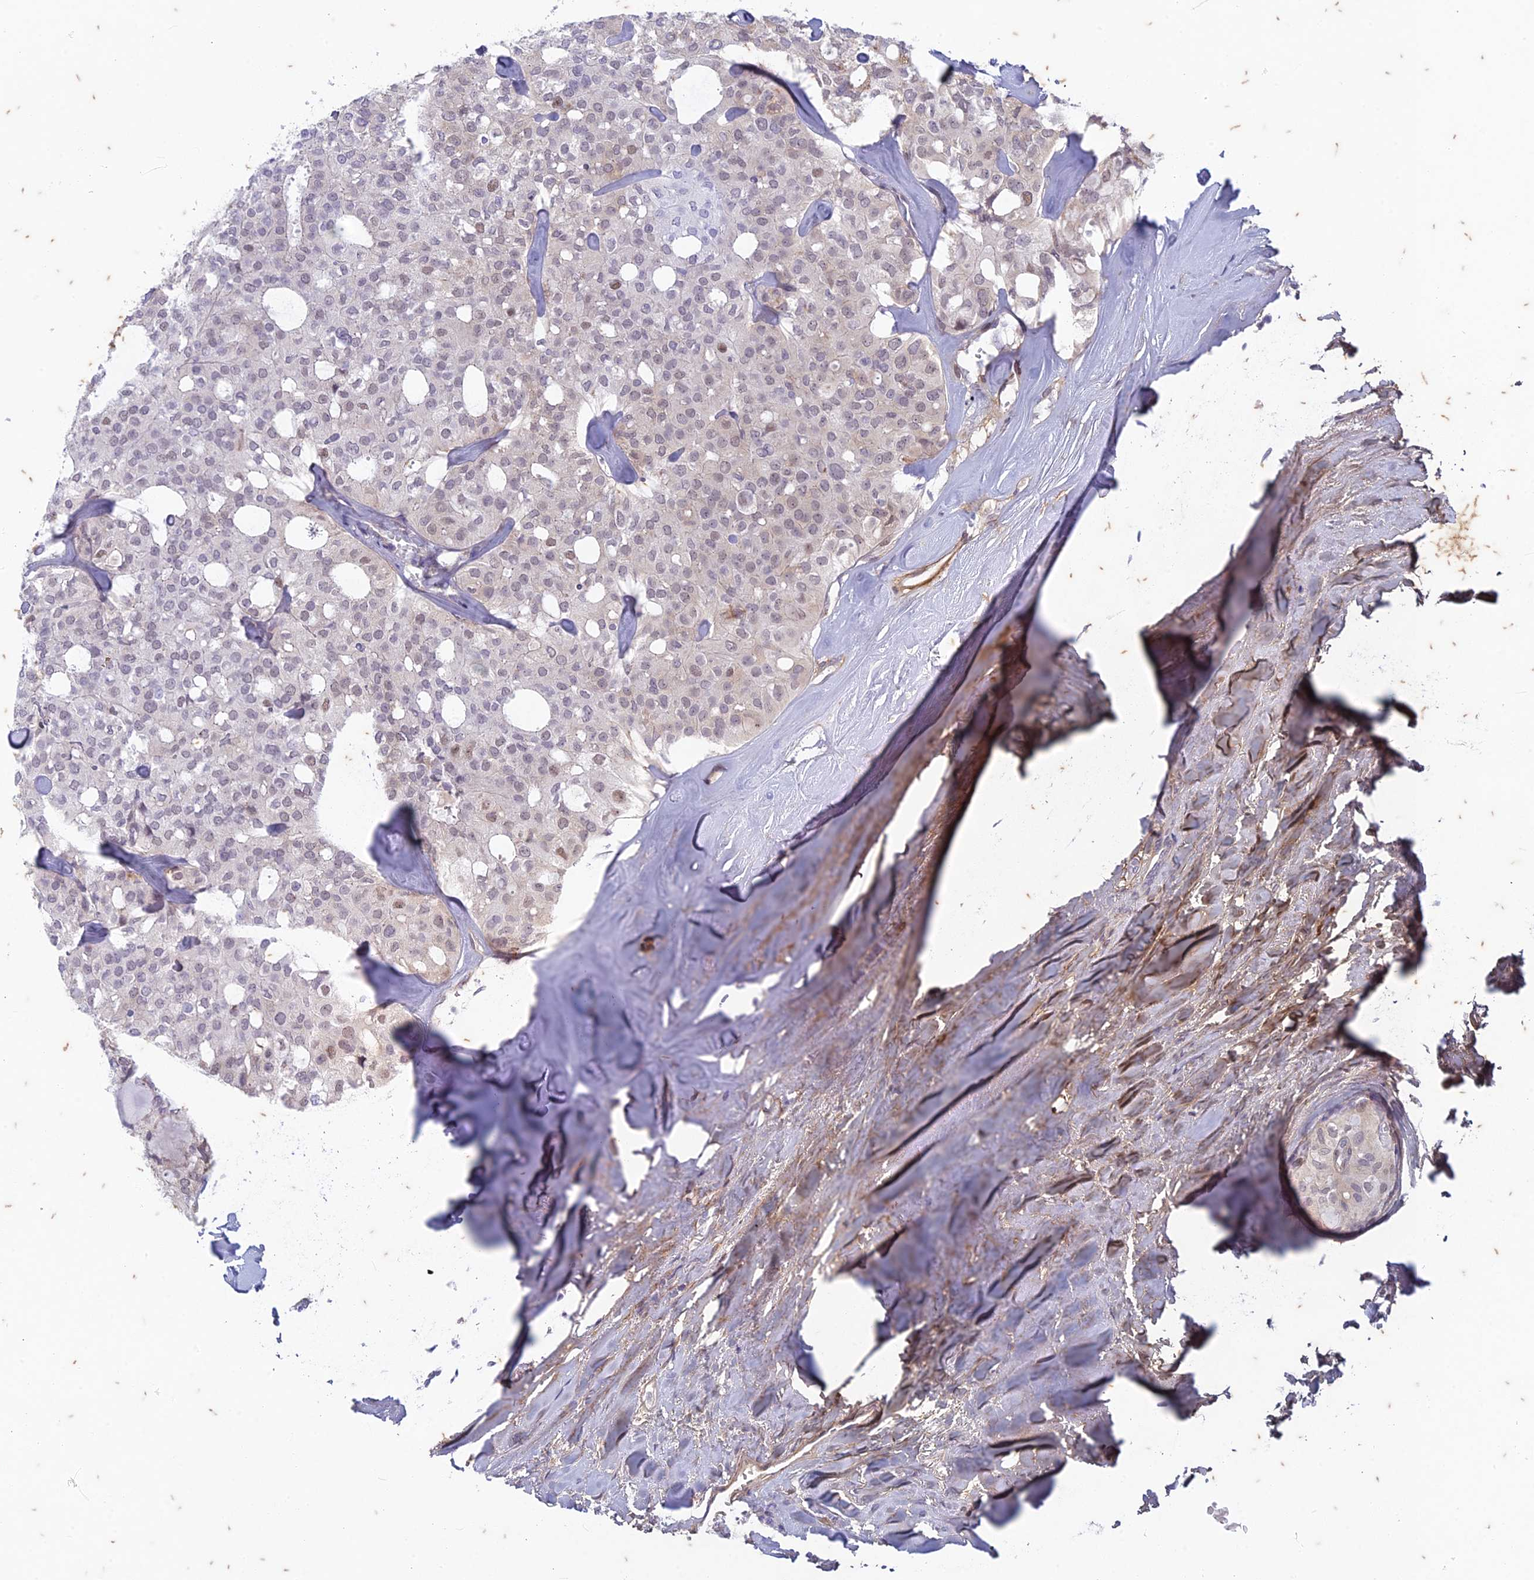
{"staining": {"intensity": "weak", "quantity": "25%-75%", "location": "nuclear"}, "tissue": "thyroid cancer", "cell_type": "Tumor cells", "image_type": "cancer", "snomed": [{"axis": "morphology", "description": "Follicular adenoma carcinoma, NOS"}, {"axis": "topography", "description": "Thyroid gland"}], "caption": "Human thyroid follicular adenoma carcinoma stained with a protein marker reveals weak staining in tumor cells.", "gene": "PABPN1L", "patient": {"sex": "male", "age": 75}}